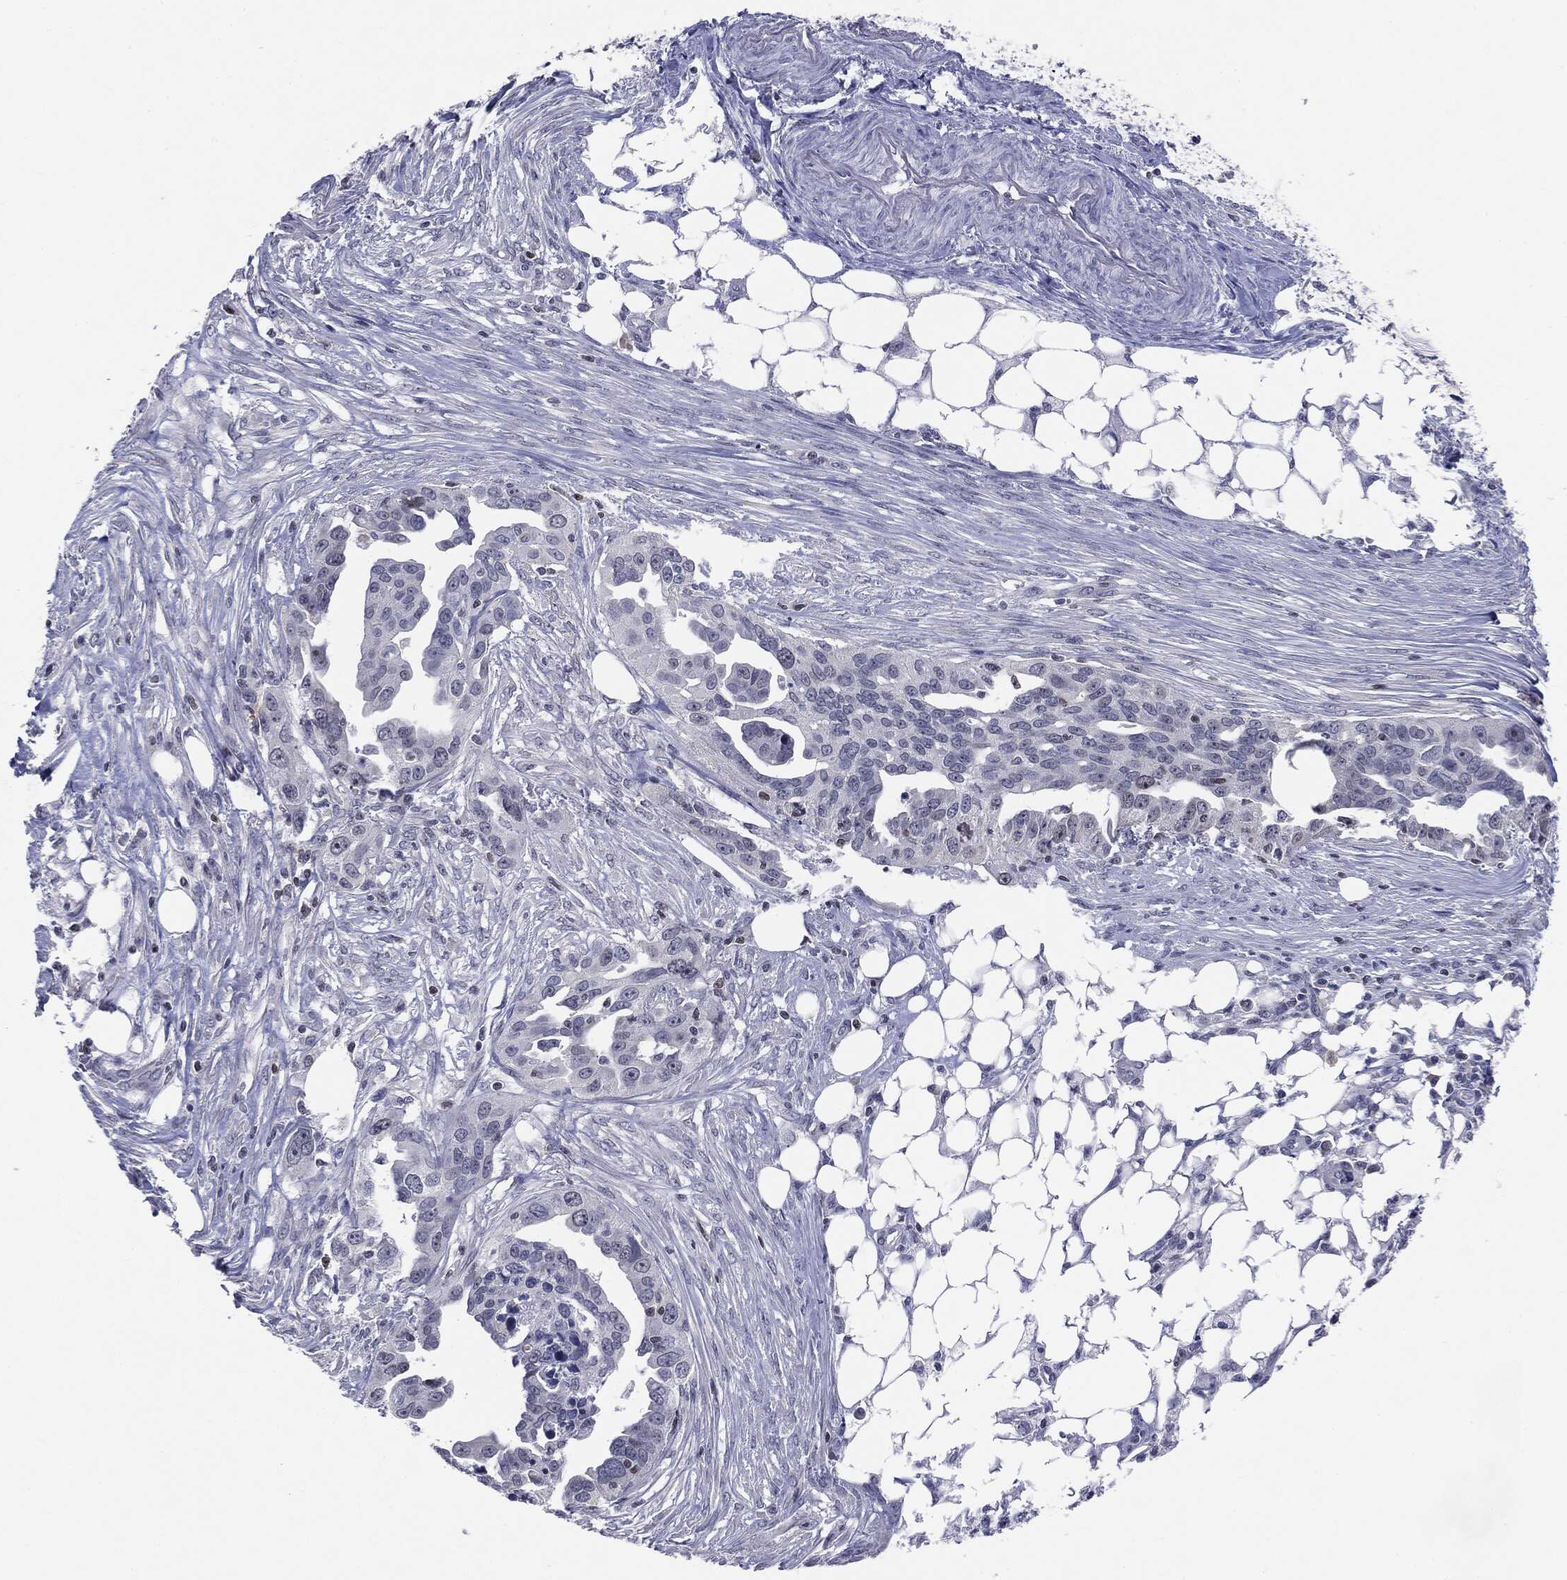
{"staining": {"intensity": "negative", "quantity": "none", "location": "none"}, "tissue": "ovarian cancer", "cell_type": "Tumor cells", "image_type": "cancer", "snomed": [{"axis": "morphology", "description": "Carcinoma, endometroid"}, {"axis": "morphology", "description": "Cystadenocarcinoma, serous, NOS"}, {"axis": "topography", "description": "Ovary"}], "caption": "Immunohistochemical staining of ovarian serous cystadenocarcinoma exhibits no significant expression in tumor cells.", "gene": "KIF2C", "patient": {"sex": "female", "age": 45}}